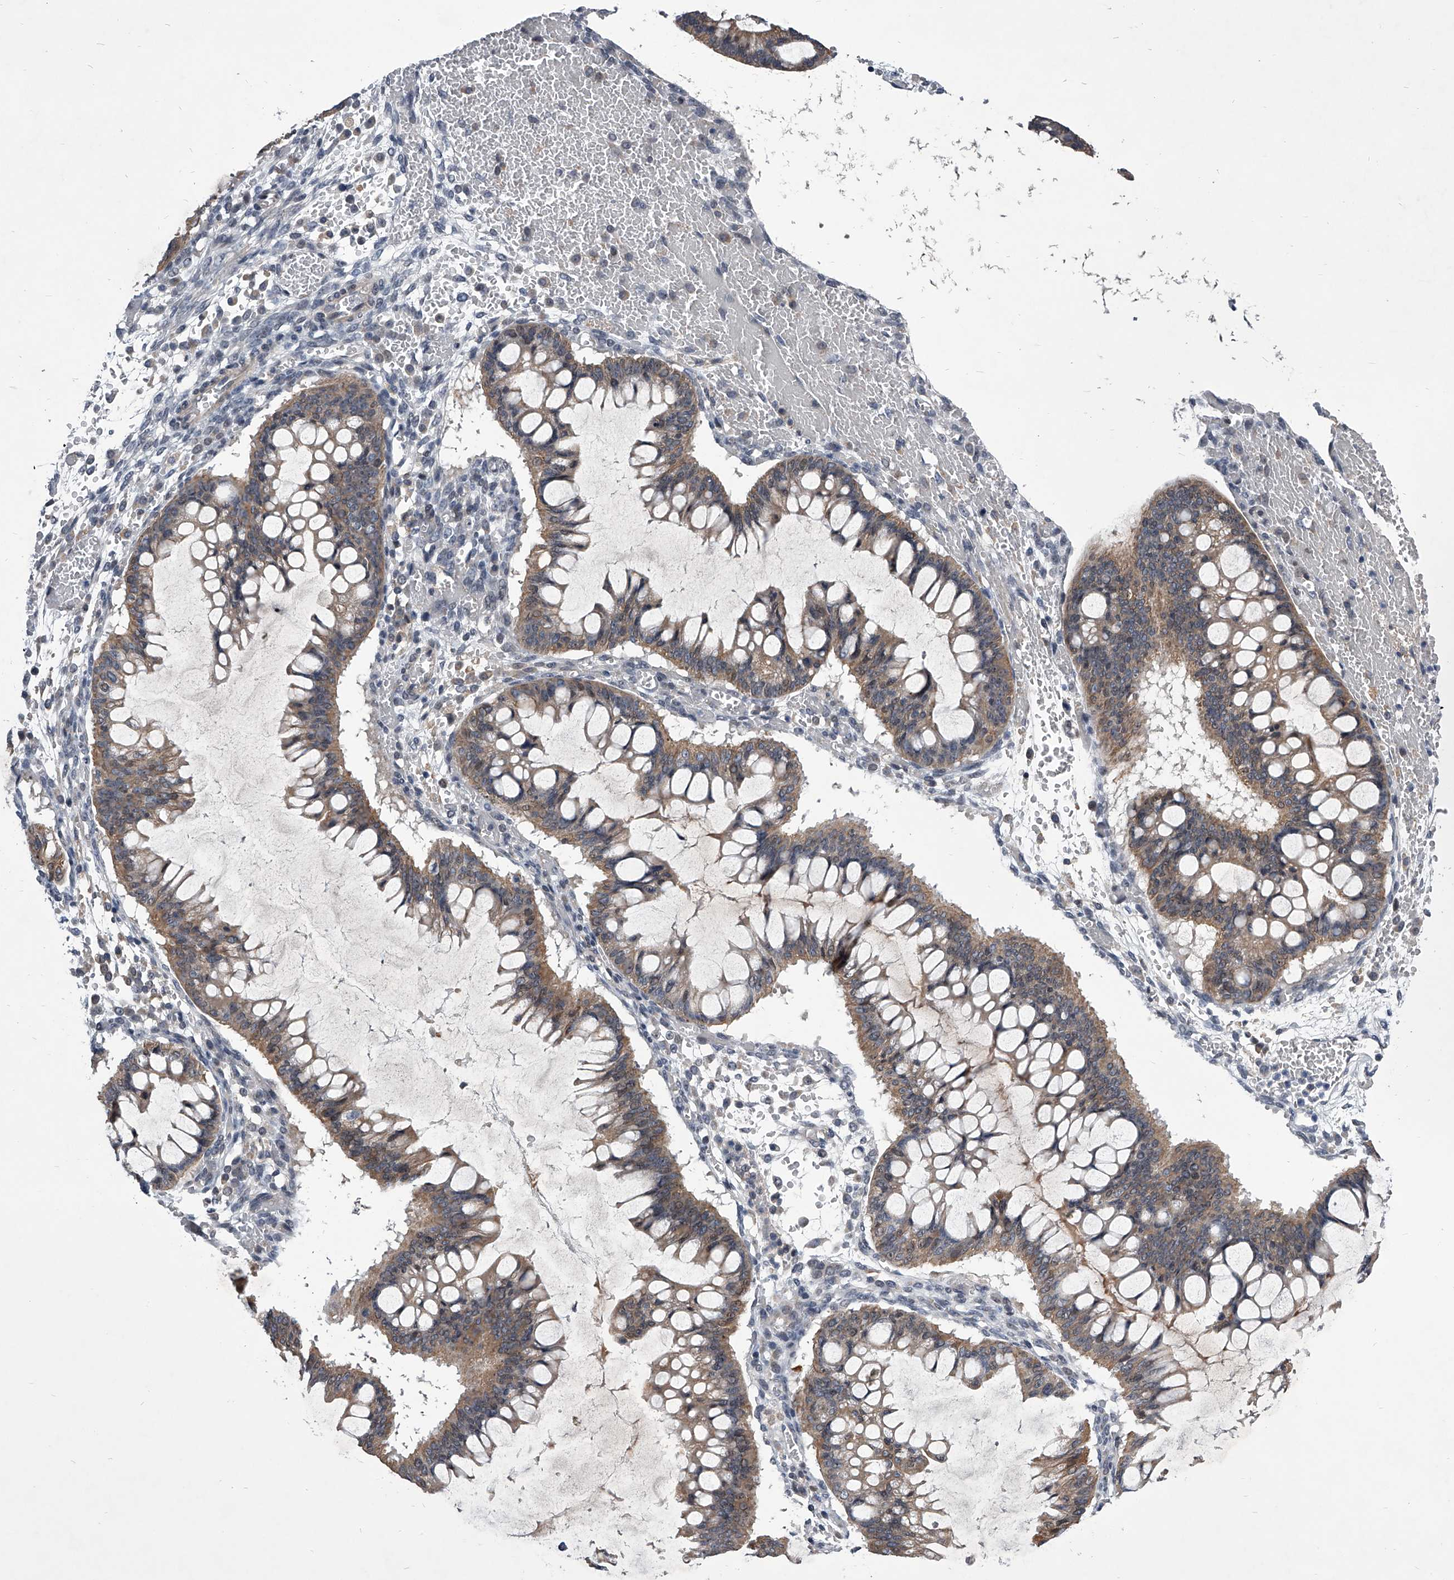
{"staining": {"intensity": "moderate", "quantity": "25%-75%", "location": "cytoplasmic/membranous"}, "tissue": "ovarian cancer", "cell_type": "Tumor cells", "image_type": "cancer", "snomed": [{"axis": "morphology", "description": "Cystadenocarcinoma, mucinous, NOS"}, {"axis": "topography", "description": "Ovary"}], "caption": "An image of human ovarian cancer stained for a protein reveals moderate cytoplasmic/membranous brown staining in tumor cells.", "gene": "ZNF76", "patient": {"sex": "female", "age": 73}}